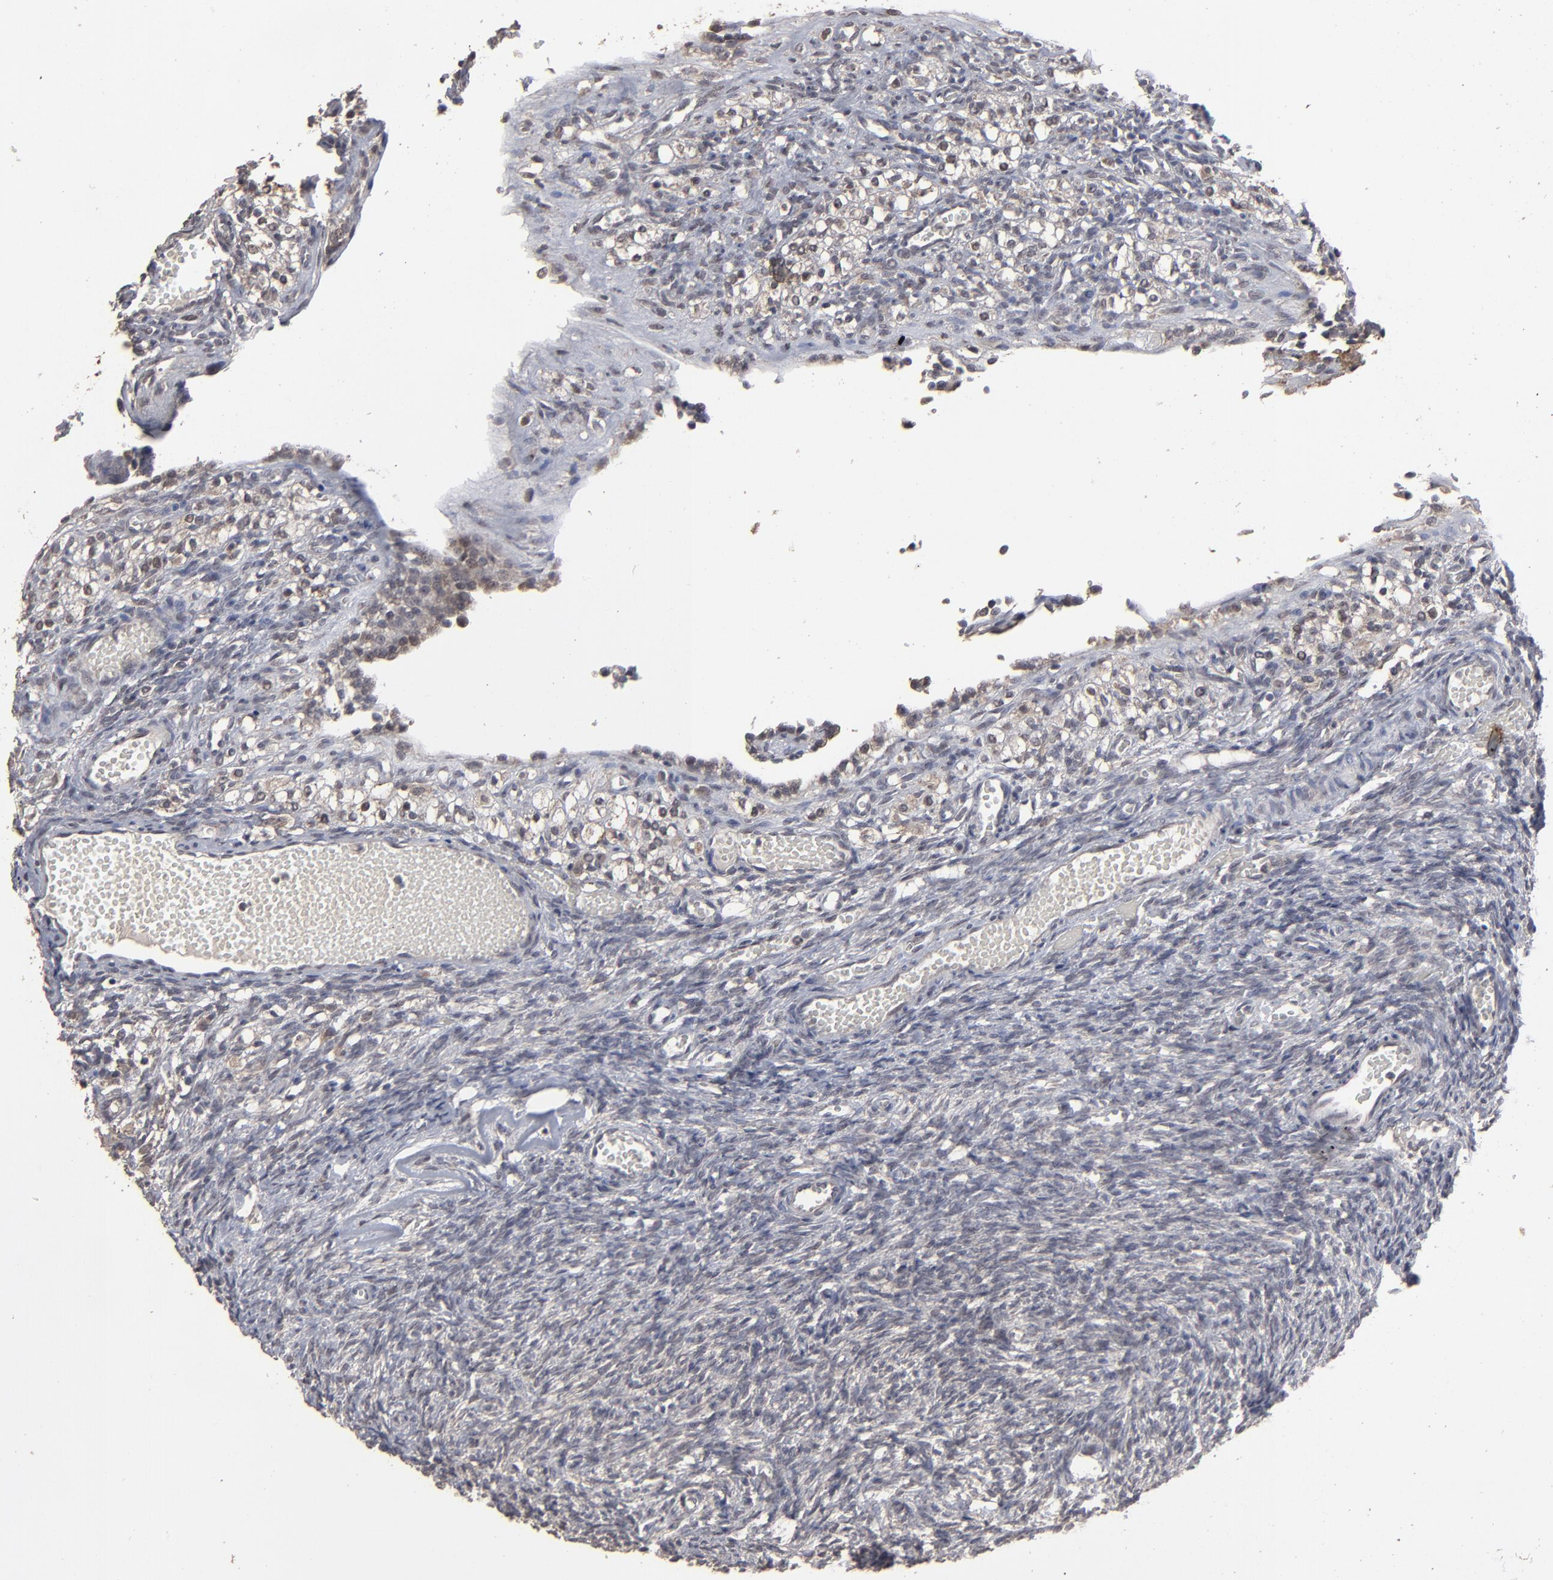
{"staining": {"intensity": "weak", "quantity": "25%-75%", "location": "cytoplasmic/membranous"}, "tissue": "ovary", "cell_type": "Follicle cells", "image_type": "normal", "snomed": [{"axis": "morphology", "description": "Normal tissue, NOS"}, {"axis": "topography", "description": "Ovary"}], "caption": "Immunohistochemical staining of unremarkable human ovary reveals low levels of weak cytoplasmic/membranous expression in approximately 25%-75% of follicle cells. (Brightfield microscopy of DAB IHC at high magnification).", "gene": "SLC22A17", "patient": {"sex": "female", "age": 35}}